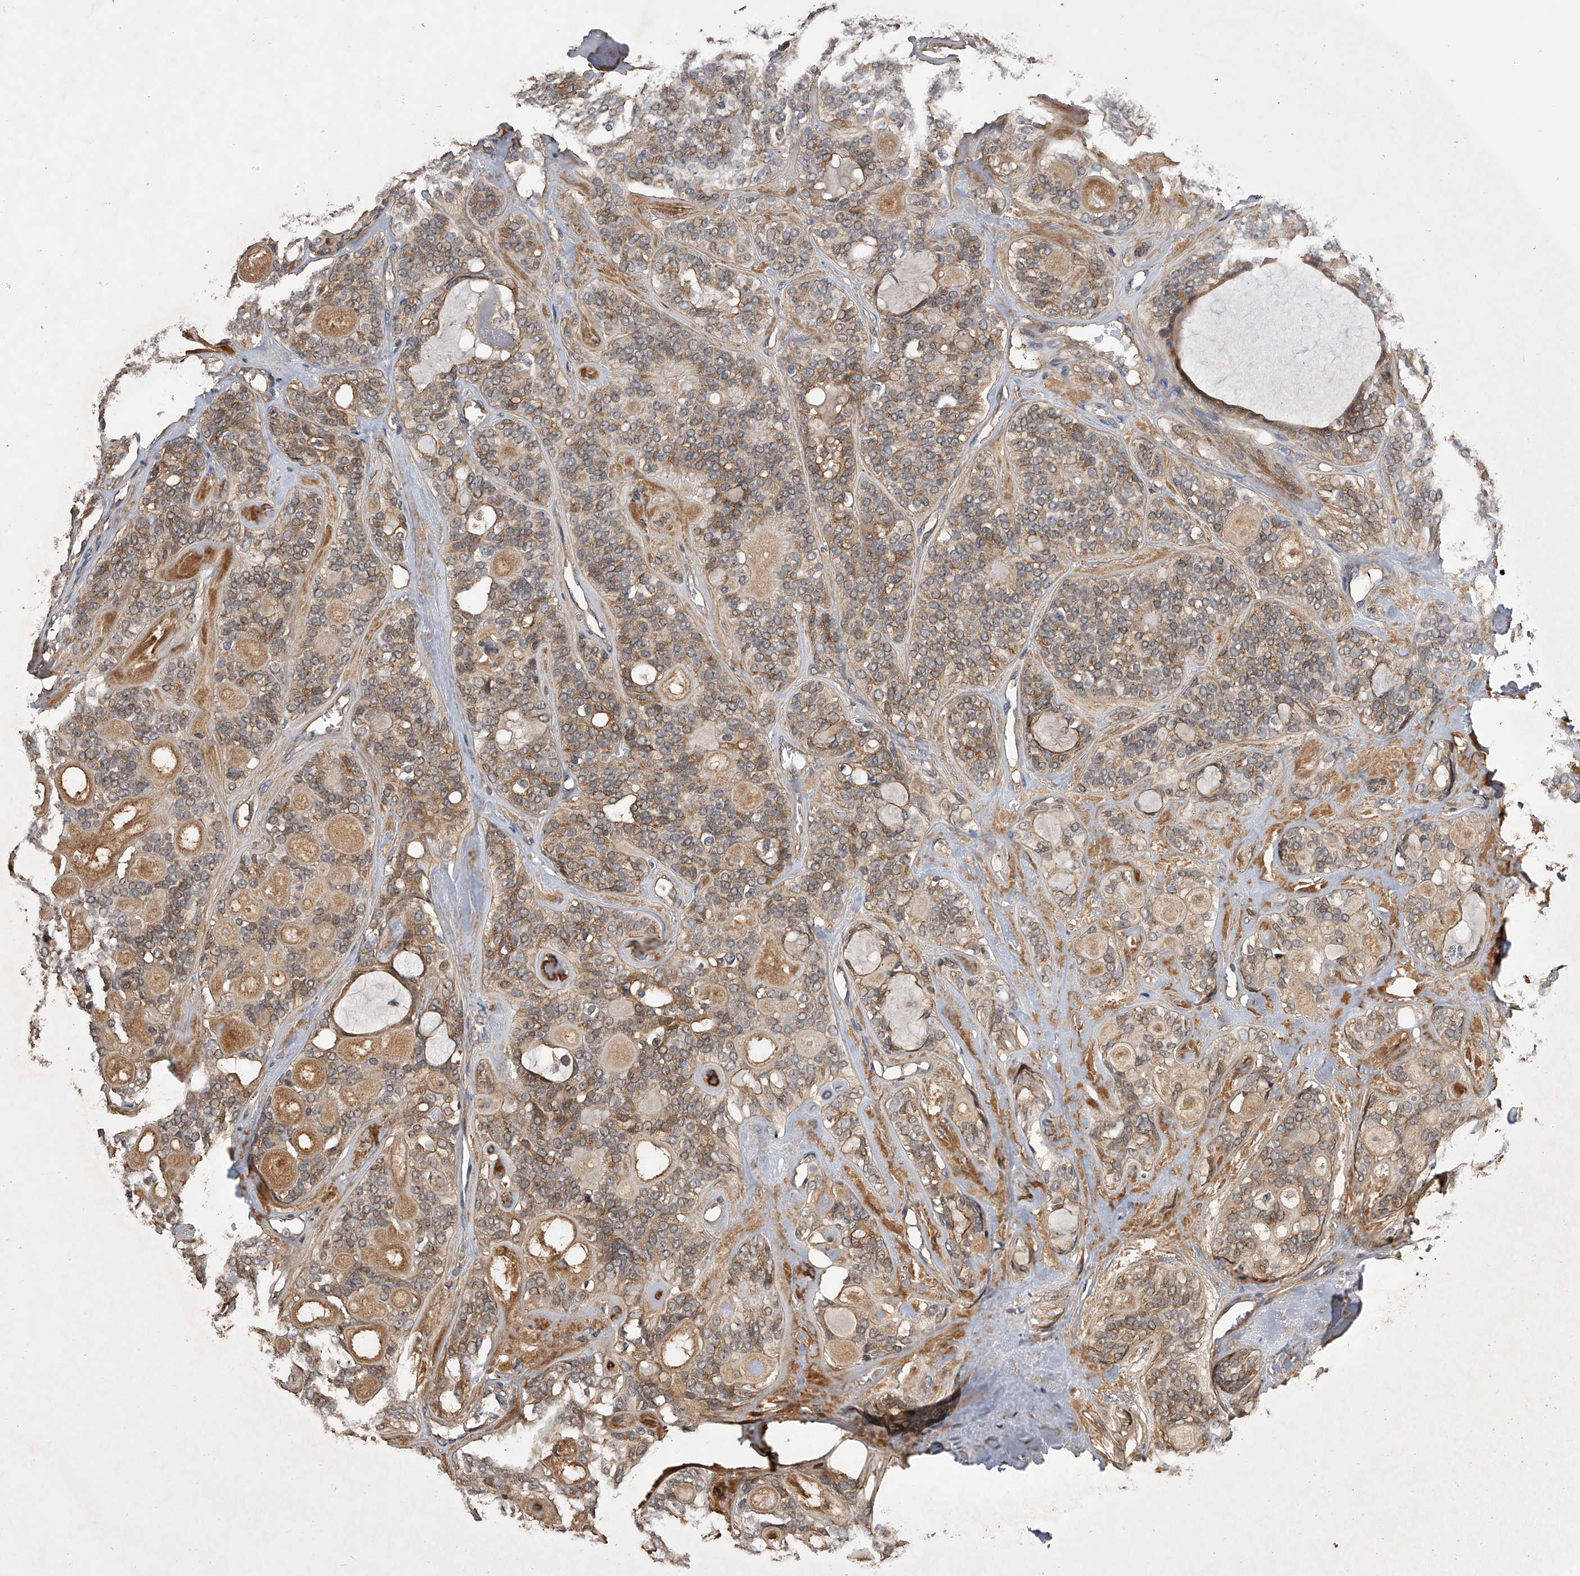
{"staining": {"intensity": "moderate", "quantity": "25%-75%", "location": "cytoplasmic/membranous"}, "tissue": "head and neck cancer", "cell_type": "Tumor cells", "image_type": "cancer", "snomed": [{"axis": "morphology", "description": "Adenocarcinoma, NOS"}, {"axis": "topography", "description": "Head-Neck"}], "caption": "Immunohistochemistry staining of head and neck cancer, which displays medium levels of moderate cytoplasmic/membranous positivity in approximately 25%-75% of tumor cells indicating moderate cytoplasmic/membranous protein positivity. The staining was performed using DAB (3,3'-diaminobenzidine) (brown) for protein detection and nuclei were counterstained in hematoxylin (blue).", "gene": "PTPRA", "patient": {"sex": "male", "age": 66}}